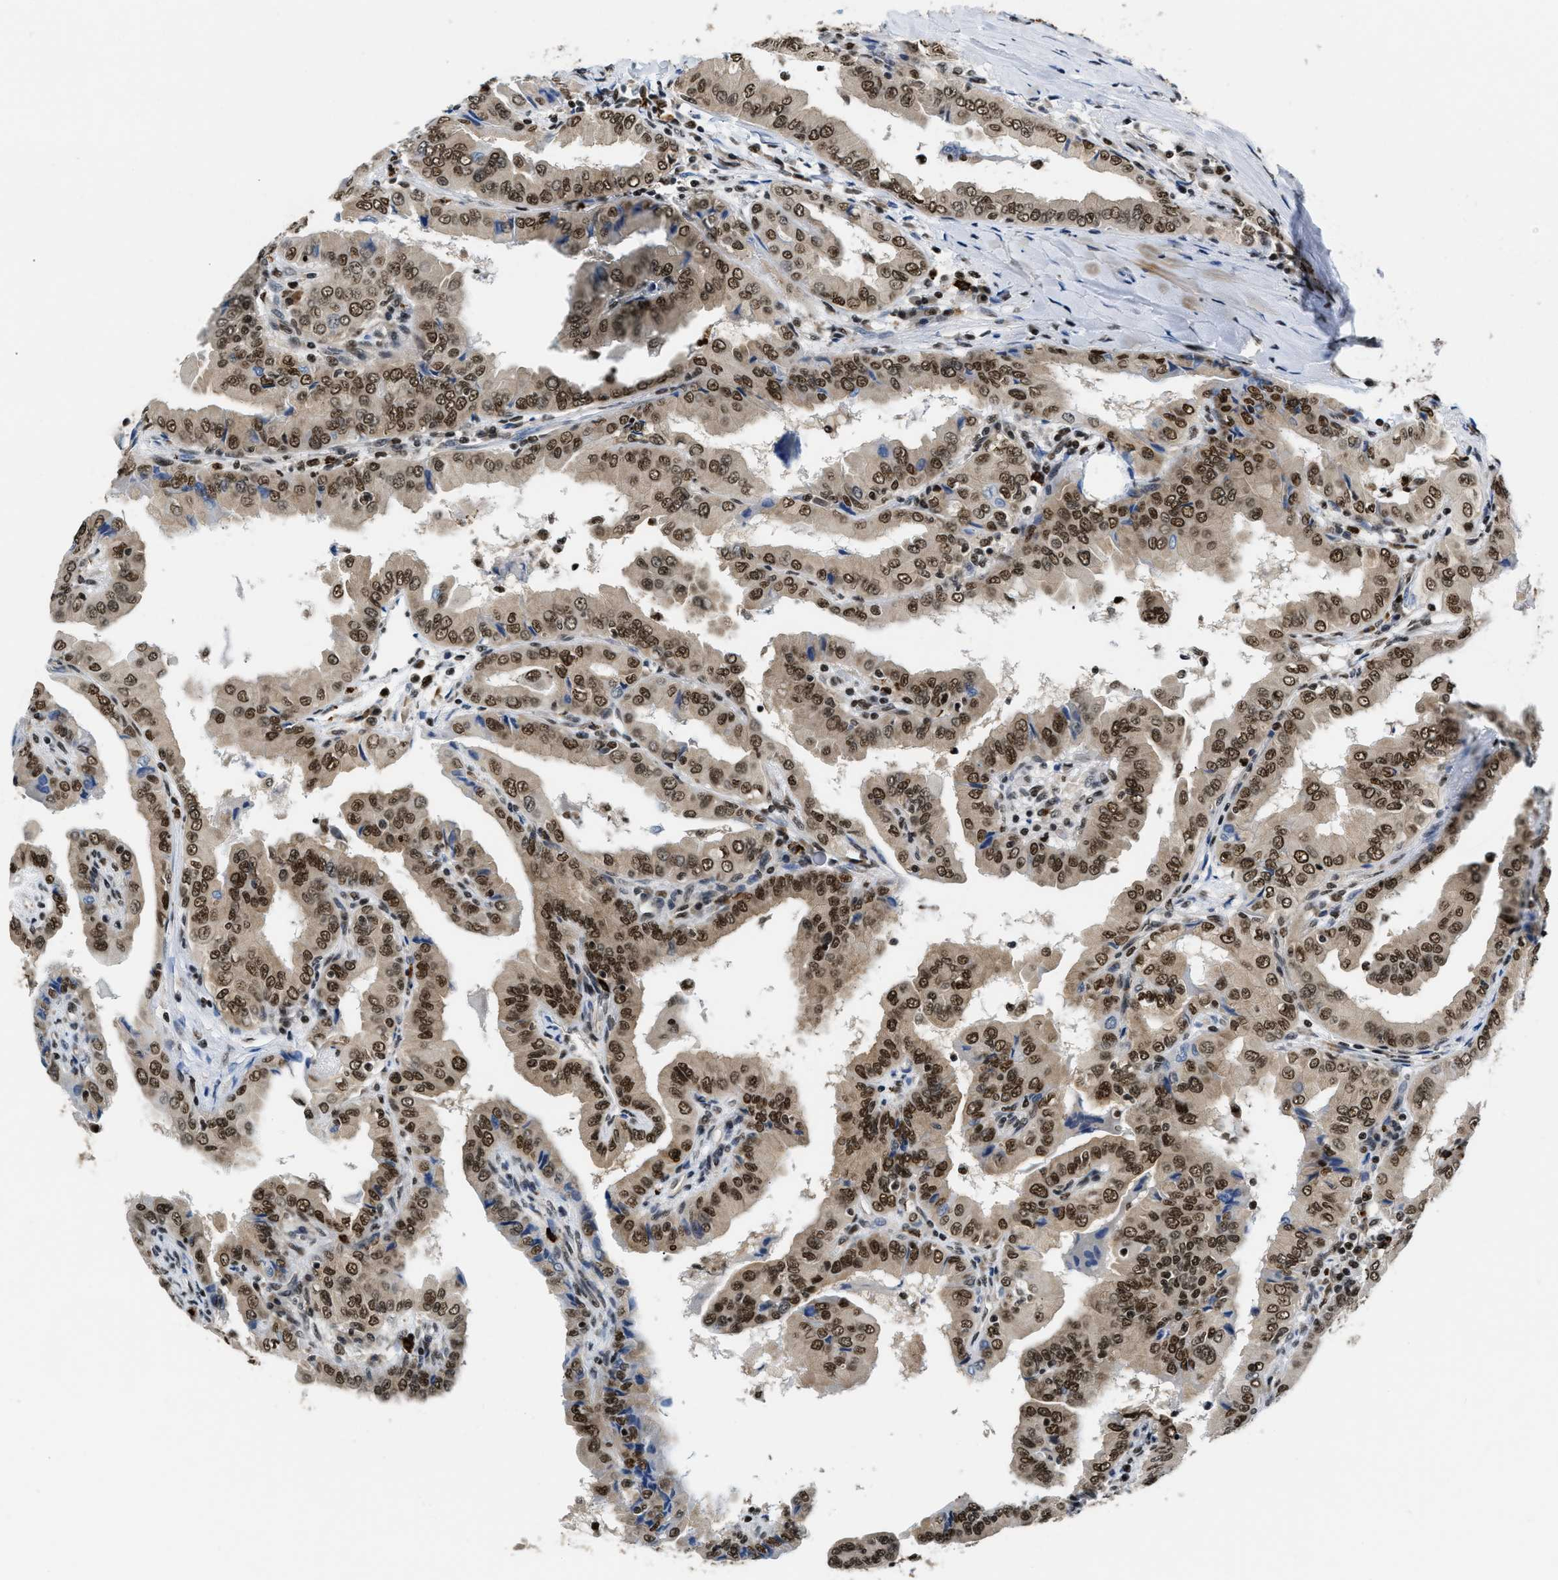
{"staining": {"intensity": "moderate", "quantity": ">75%", "location": "nuclear"}, "tissue": "thyroid cancer", "cell_type": "Tumor cells", "image_type": "cancer", "snomed": [{"axis": "morphology", "description": "Papillary adenocarcinoma, NOS"}, {"axis": "topography", "description": "Thyroid gland"}], "caption": "This image shows IHC staining of thyroid cancer (papillary adenocarcinoma), with medium moderate nuclear positivity in about >75% of tumor cells.", "gene": "CCNDBP1", "patient": {"sex": "male", "age": 33}}